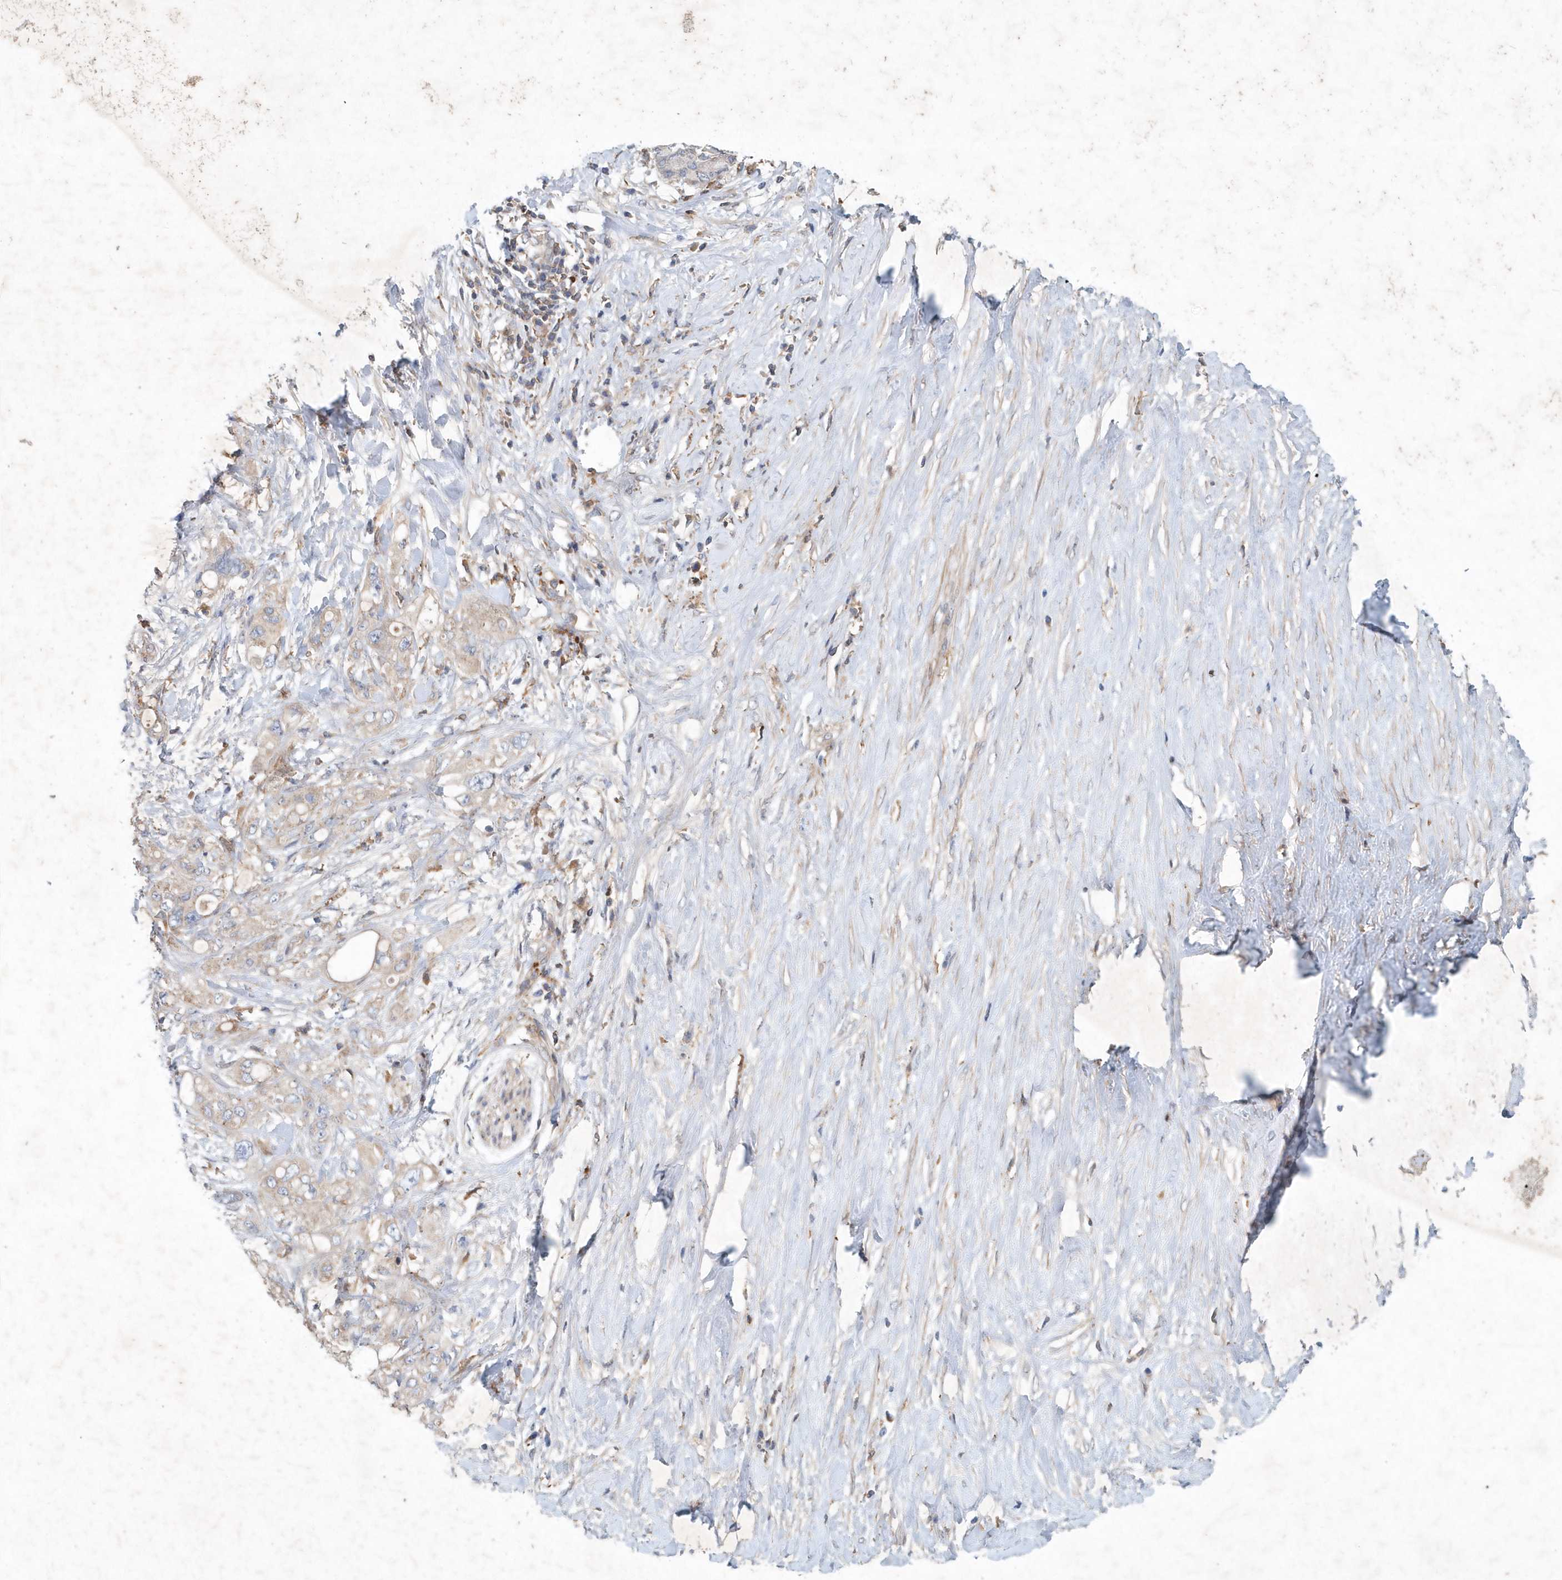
{"staining": {"intensity": "negative", "quantity": "none", "location": "none"}, "tissue": "pancreatic cancer", "cell_type": "Tumor cells", "image_type": "cancer", "snomed": [{"axis": "morphology", "description": "Adenocarcinoma, NOS"}, {"axis": "topography", "description": "Pancreas"}], "caption": "Immunohistochemistry of human adenocarcinoma (pancreatic) displays no staining in tumor cells.", "gene": "P2RY10", "patient": {"sex": "female", "age": 56}}